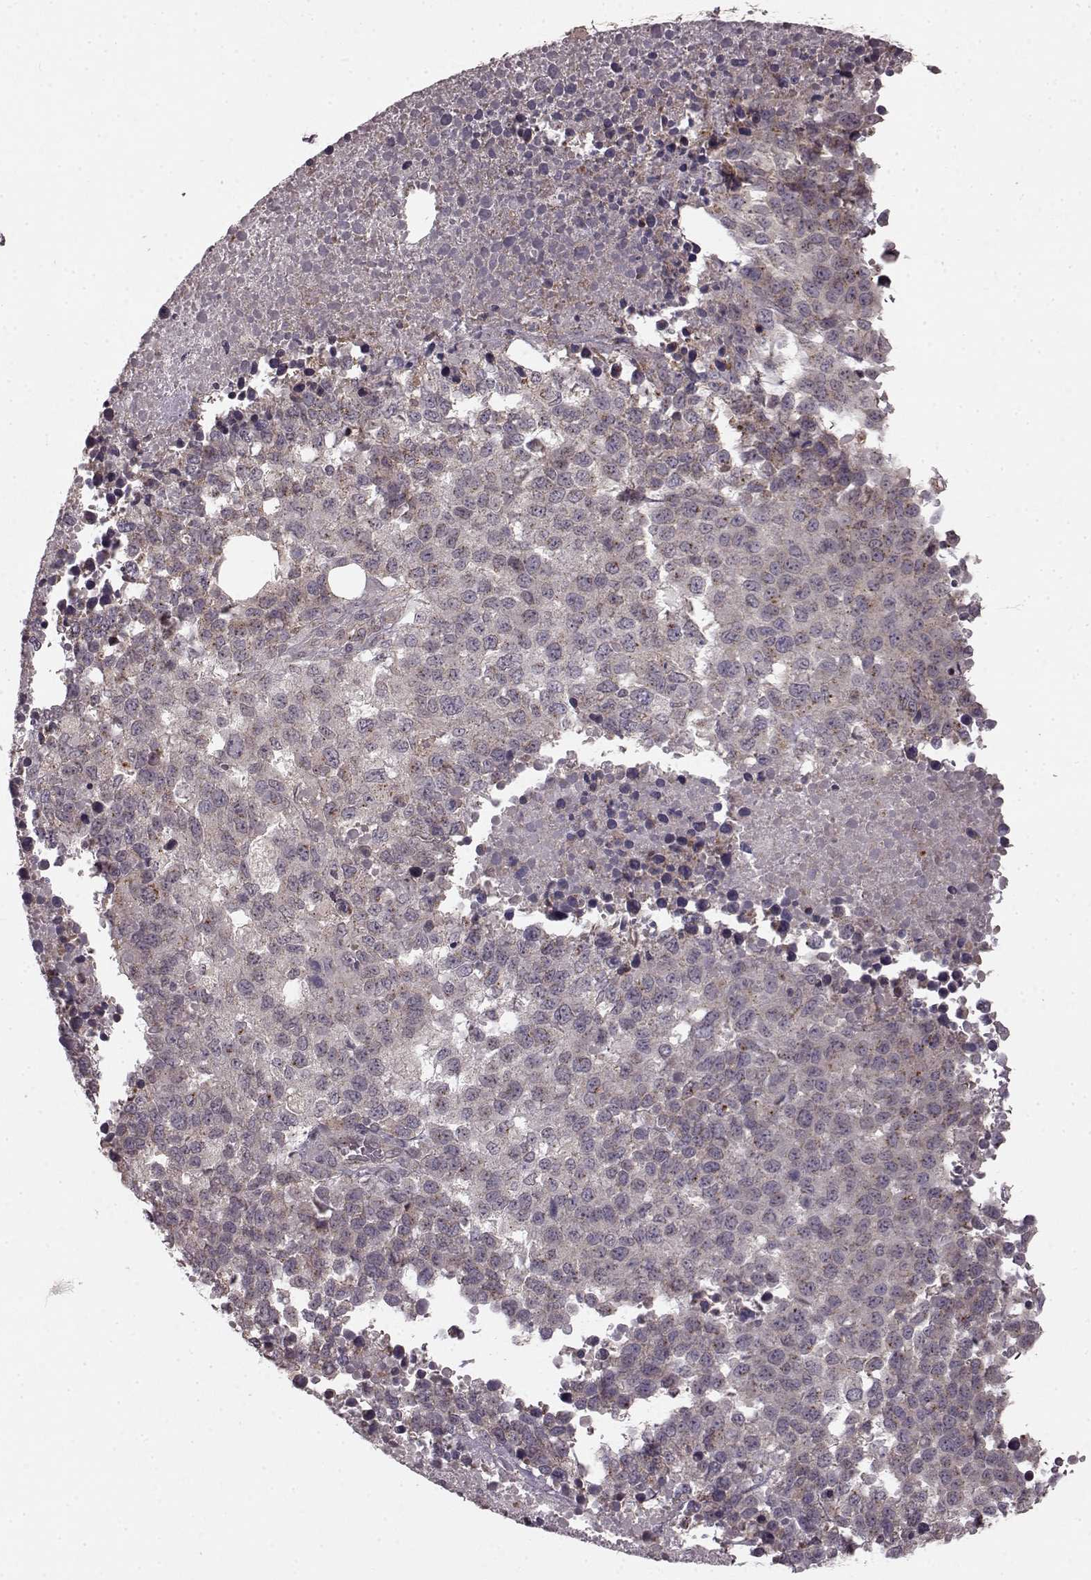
{"staining": {"intensity": "weak", "quantity": "<25%", "location": "cytoplasmic/membranous"}, "tissue": "melanoma", "cell_type": "Tumor cells", "image_type": "cancer", "snomed": [{"axis": "morphology", "description": "Malignant melanoma, Metastatic site"}, {"axis": "topography", "description": "Skin"}], "caption": "High magnification brightfield microscopy of melanoma stained with DAB (brown) and counterstained with hematoxylin (blue): tumor cells show no significant staining.", "gene": "GSS", "patient": {"sex": "male", "age": 84}}